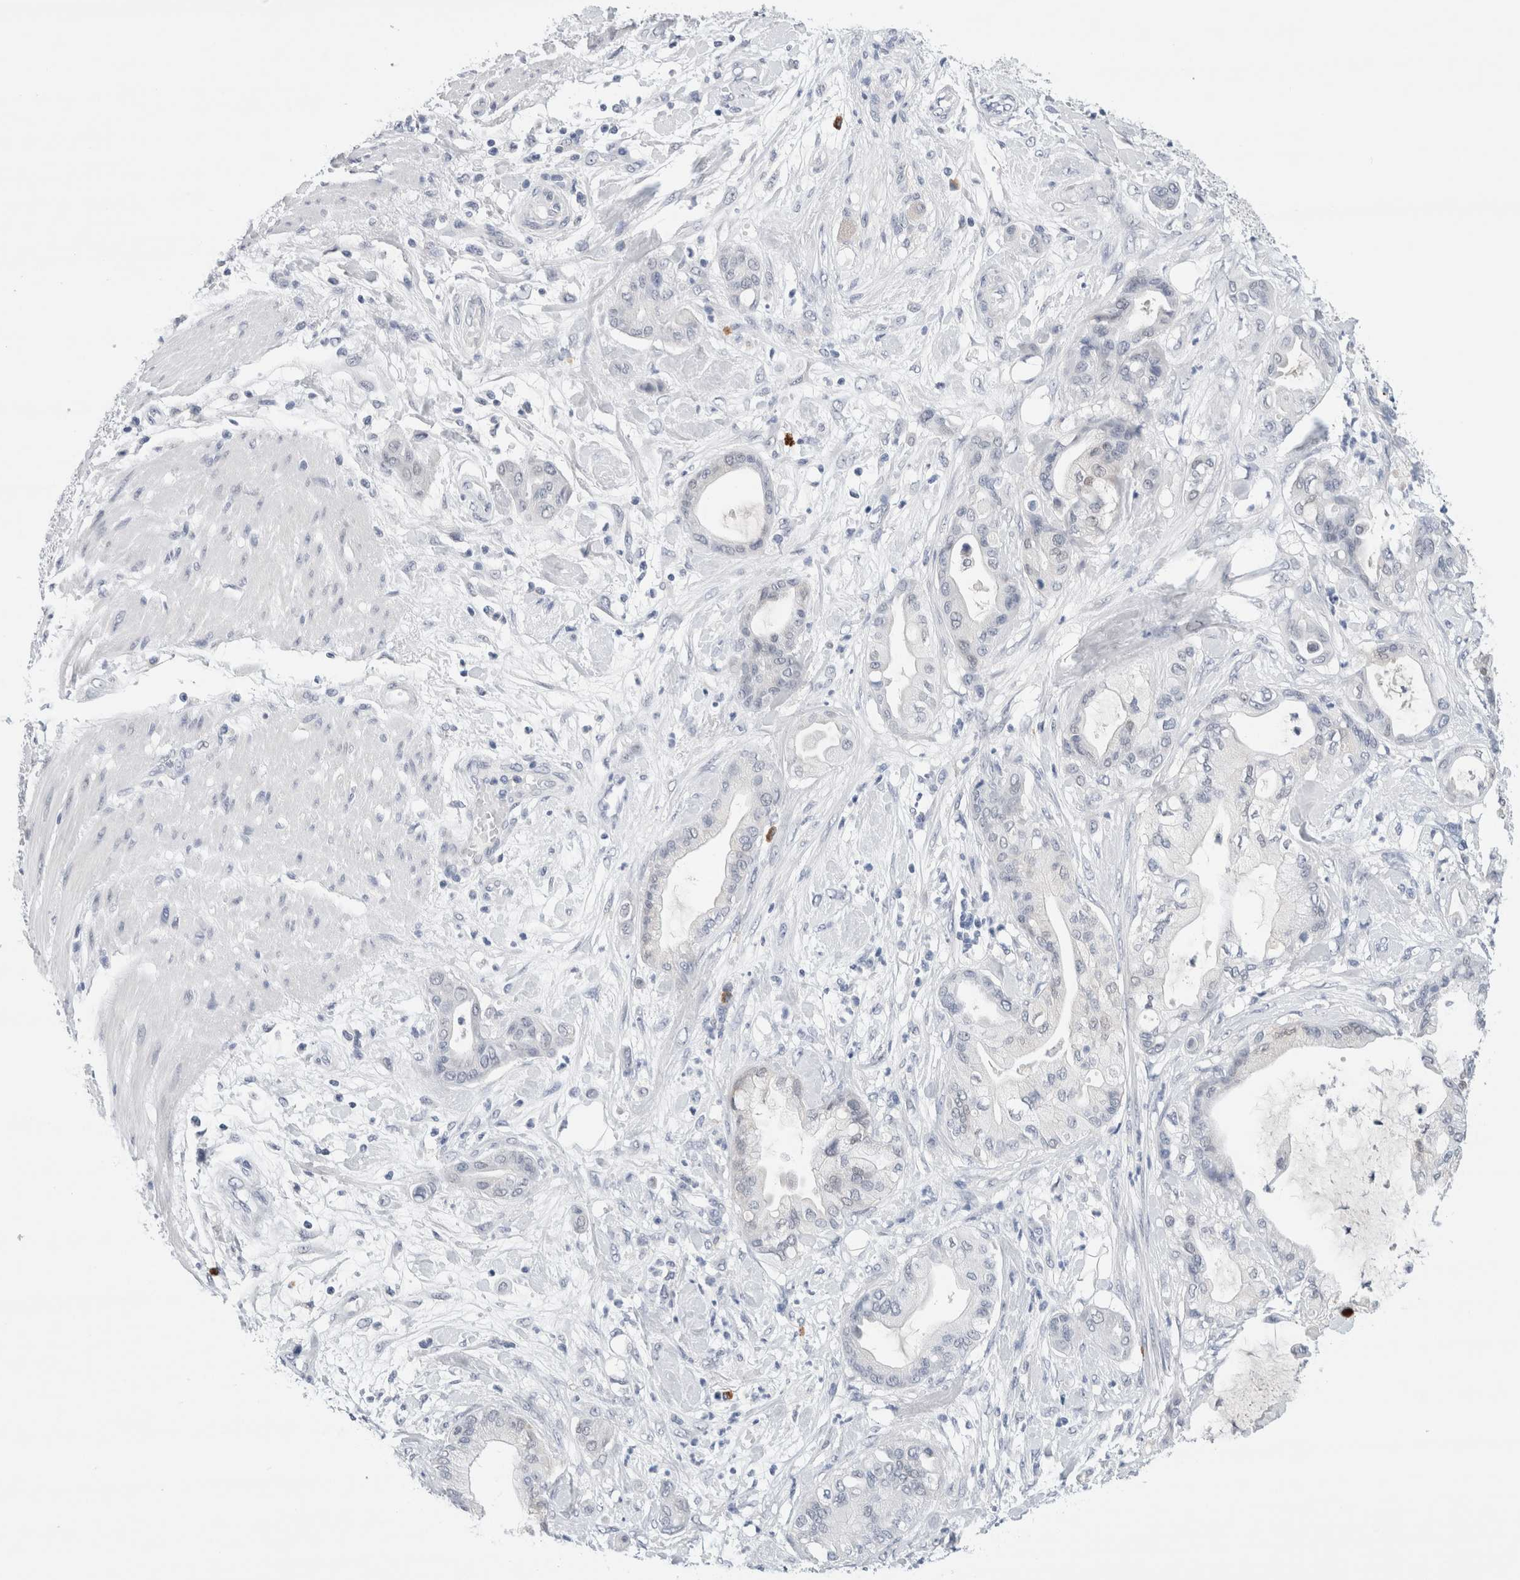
{"staining": {"intensity": "negative", "quantity": "none", "location": "none"}, "tissue": "pancreatic cancer", "cell_type": "Tumor cells", "image_type": "cancer", "snomed": [{"axis": "morphology", "description": "Adenocarcinoma, NOS"}, {"axis": "morphology", "description": "Adenocarcinoma, metastatic, NOS"}, {"axis": "topography", "description": "Lymph node"}, {"axis": "topography", "description": "Pancreas"}, {"axis": "topography", "description": "Duodenum"}], "caption": "Immunohistochemistry image of neoplastic tissue: human pancreatic cancer stained with DAB demonstrates no significant protein expression in tumor cells. The staining was performed using DAB to visualize the protein expression in brown, while the nuclei were stained in blue with hematoxylin (Magnification: 20x).", "gene": "SLC22A12", "patient": {"sex": "female", "age": 64}}